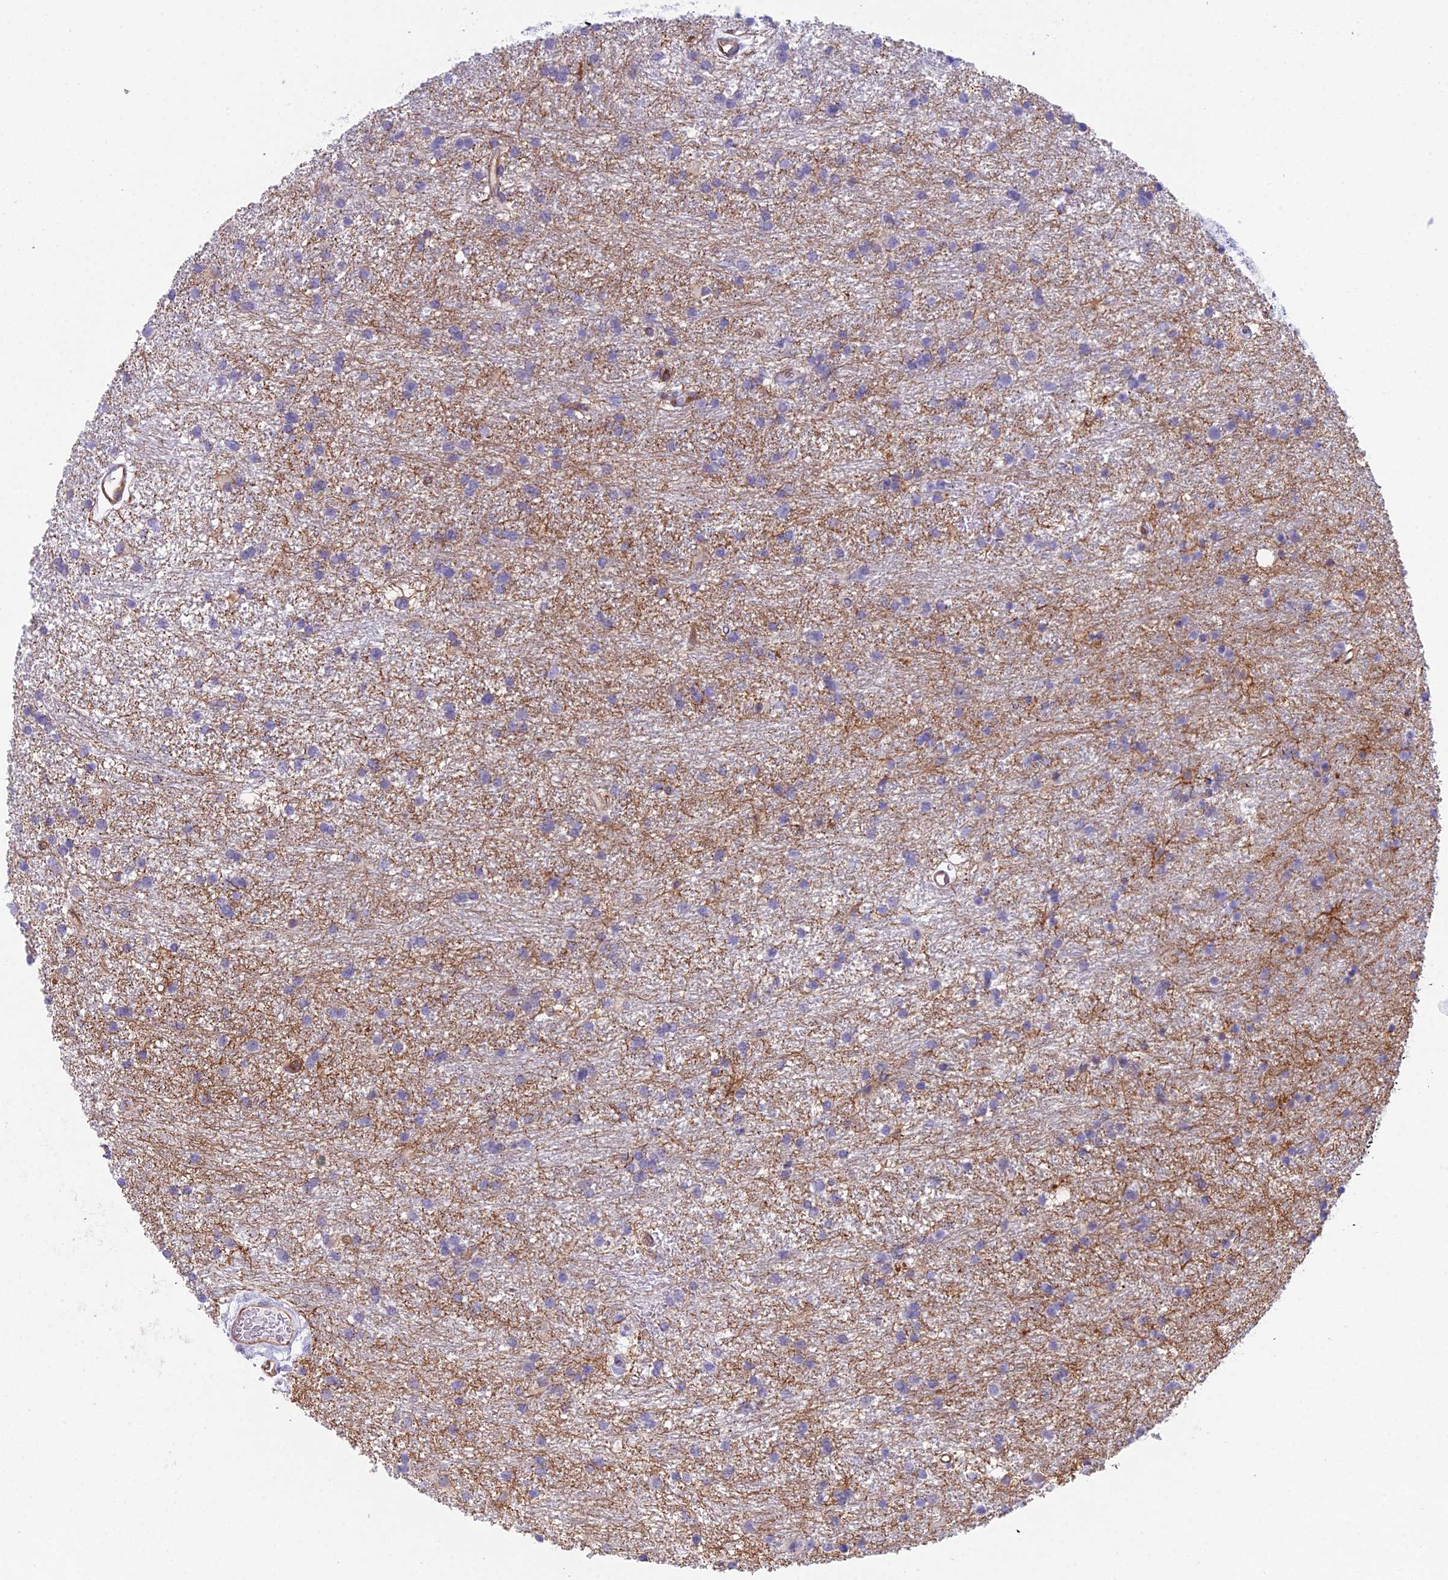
{"staining": {"intensity": "negative", "quantity": "none", "location": "none"}, "tissue": "glioma", "cell_type": "Tumor cells", "image_type": "cancer", "snomed": [{"axis": "morphology", "description": "Glioma, malignant, High grade"}, {"axis": "topography", "description": "Brain"}], "caption": "Tumor cells are negative for brown protein staining in glioma.", "gene": "CC2D2A", "patient": {"sex": "male", "age": 77}}